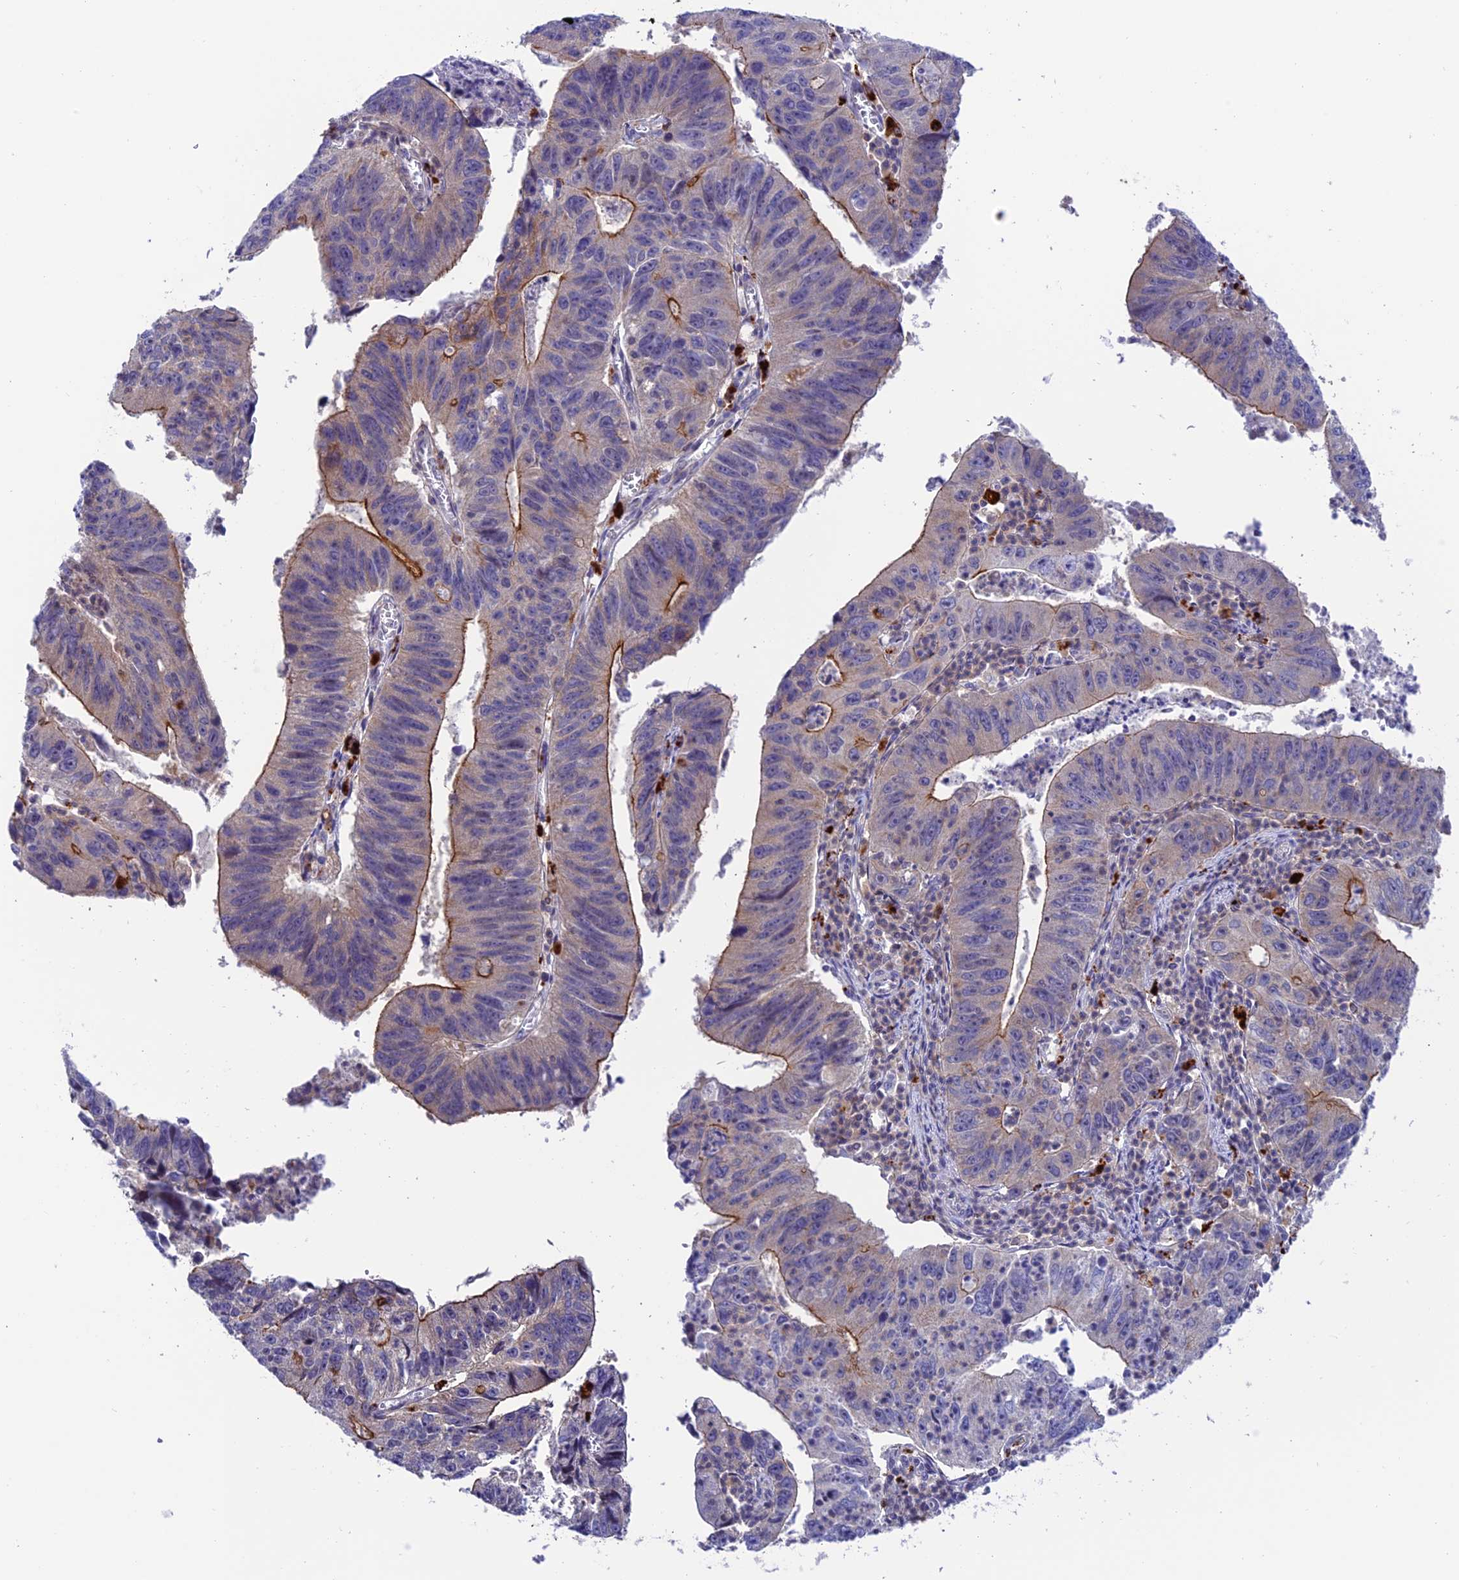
{"staining": {"intensity": "moderate", "quantity": "<25%", "location": "cytoplasmic/membranous"}, "tissue": "stomach cancer", "cell_type": "Tumor cells", "image_type": "cancer", "snomed": [{"axis": "morphology", "description": "Adenocarcinoma, NOS"}, {"axis": "topography", "description": "Stomach"}], "caption": "Moderate cytoplasmic/membranous staining for a protein is present in about <25% of tumor cells of stomach cancer (adenocarcinoma) using immunohistochemistry (IHC).", "gene": "ARHGEF18", "patient": {"sex": "male", "age": 59}}